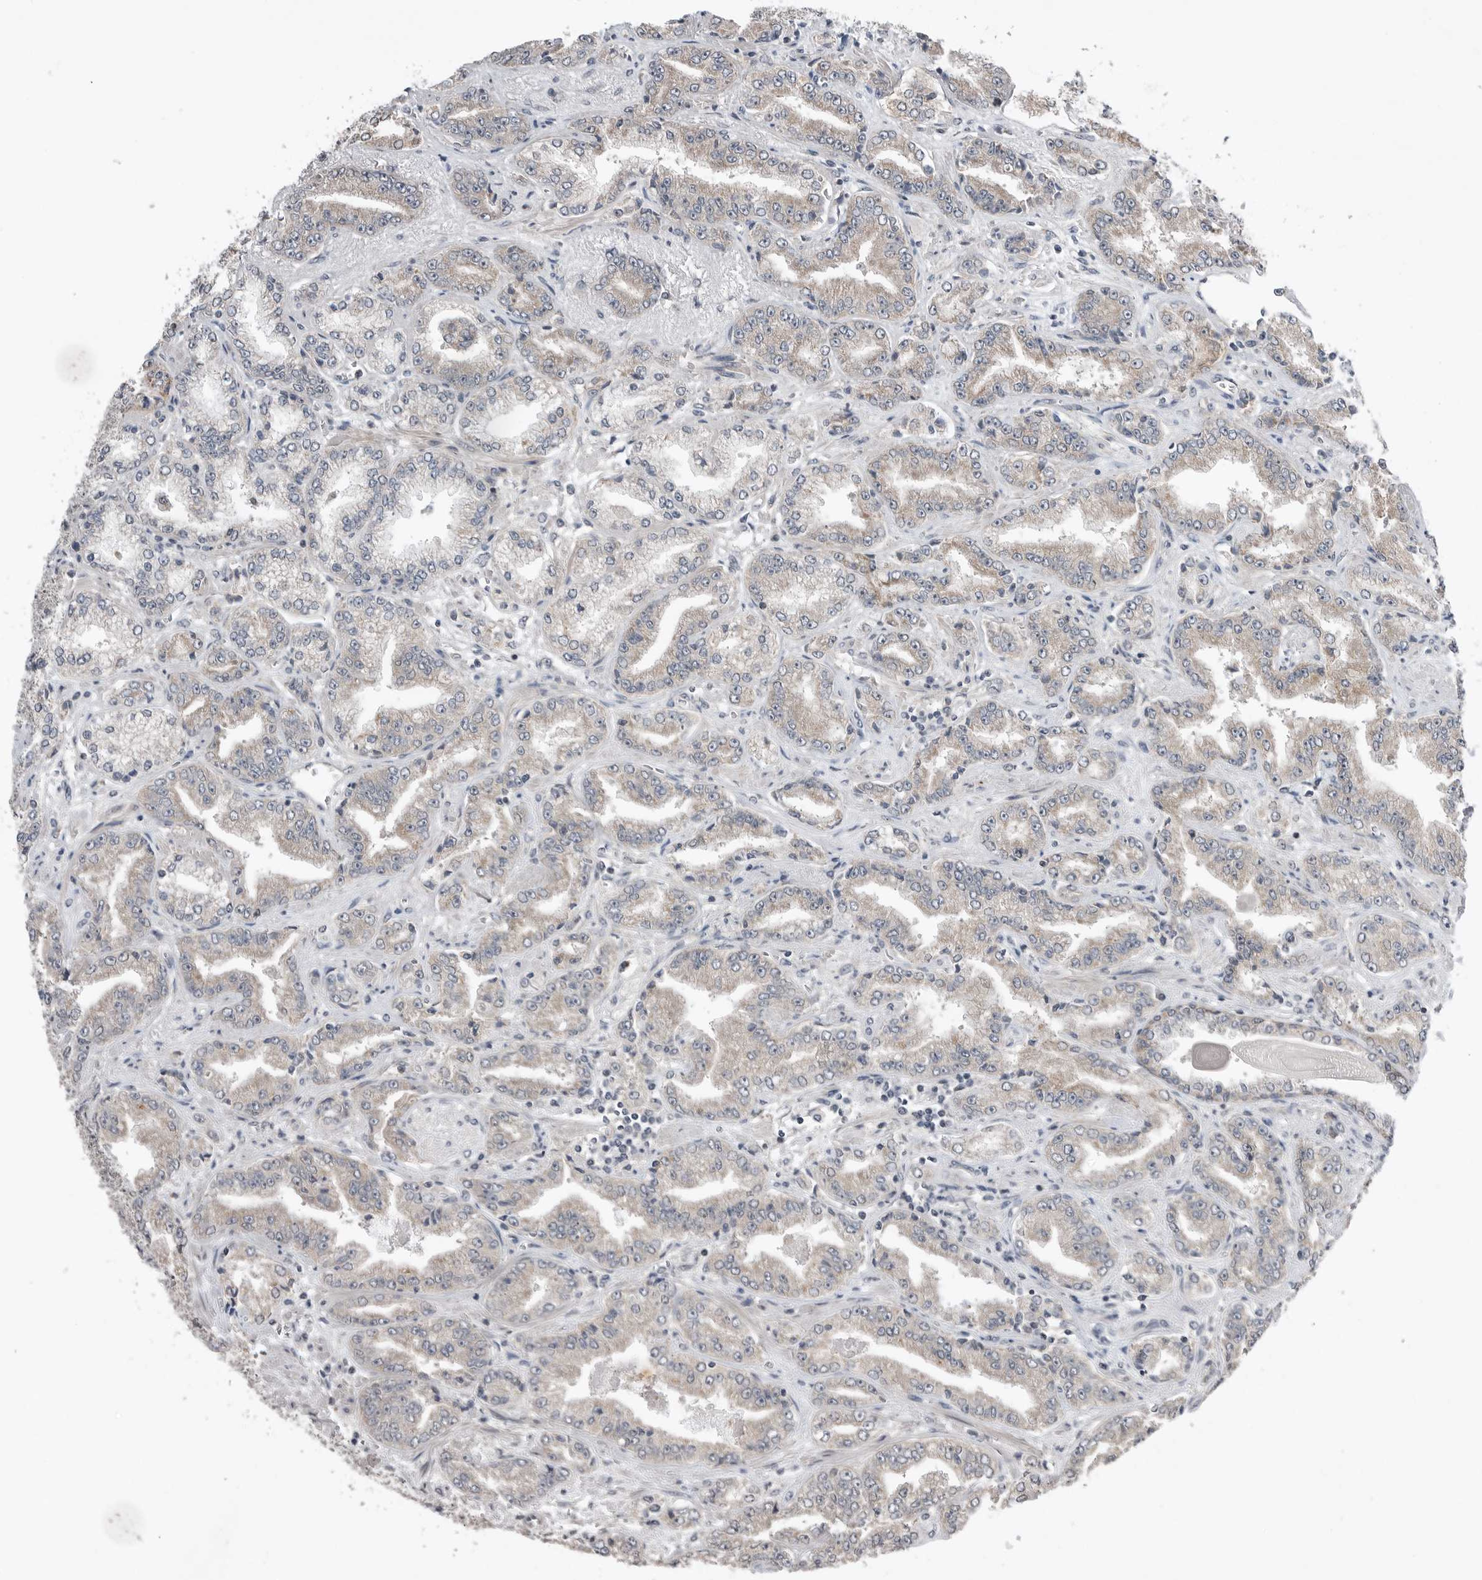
{"staining": {"intensity": "weak", "quantity": ">75%", "location": "cytoplasmic/membranous"}, "tissue": "prostate cancer", "cell_type": "Tumor cells", "image_type": "cancer", "snomed": [{"axis": "morphology", "description": "Adenocarcinoma, High grade"}, {"axis": "topography", "description": "Prostate"}], "caption": "Prostate adenocarcinoma (high-grade) stained with a protein marker shows weak staining in tumor cells.", "gene": "NTAQ1", "patient": {"sex": "male", "age": 71}}